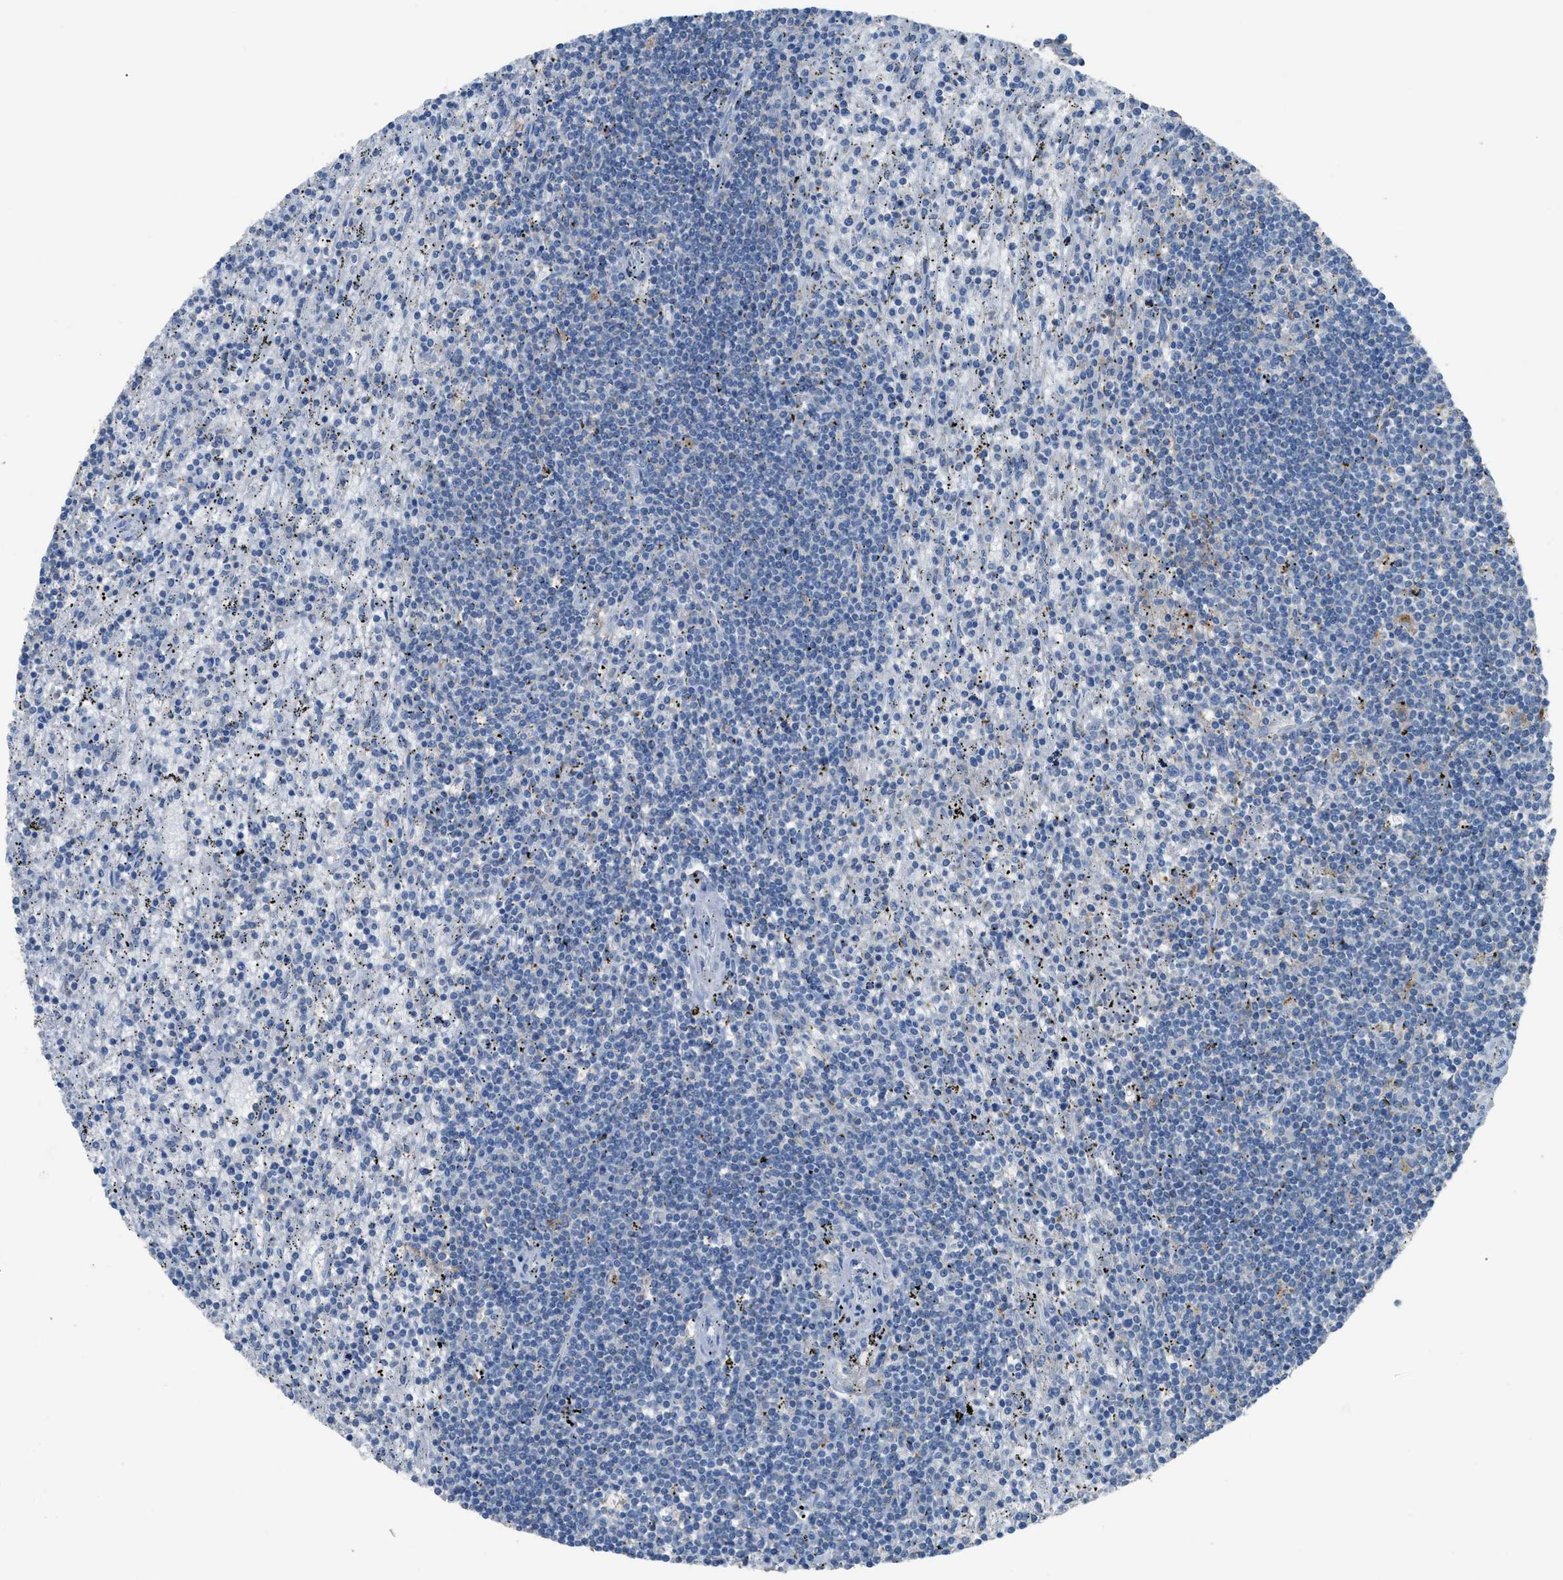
{"staining": {"intensity": "negative", "quantity": "none", "location": "none"}, "tissue": "lymphoma", "cell_type": "Tumor cells", "image_type": "cancer", "snomed": [{"axis": "morphology", "description": "Malignant lymphoma, non-Hodgkin's type, Low grade"}, {"axis": "topography", "description": "Spleen"}], "caption": "A micrograph of malignant lymphoma, non-Hodgkin's type (low-grade) stained for a protein exhibits no brown staining in tumor cells.", "gene": "OR51E1", "patient": {"sex": "male", "age": 76}}